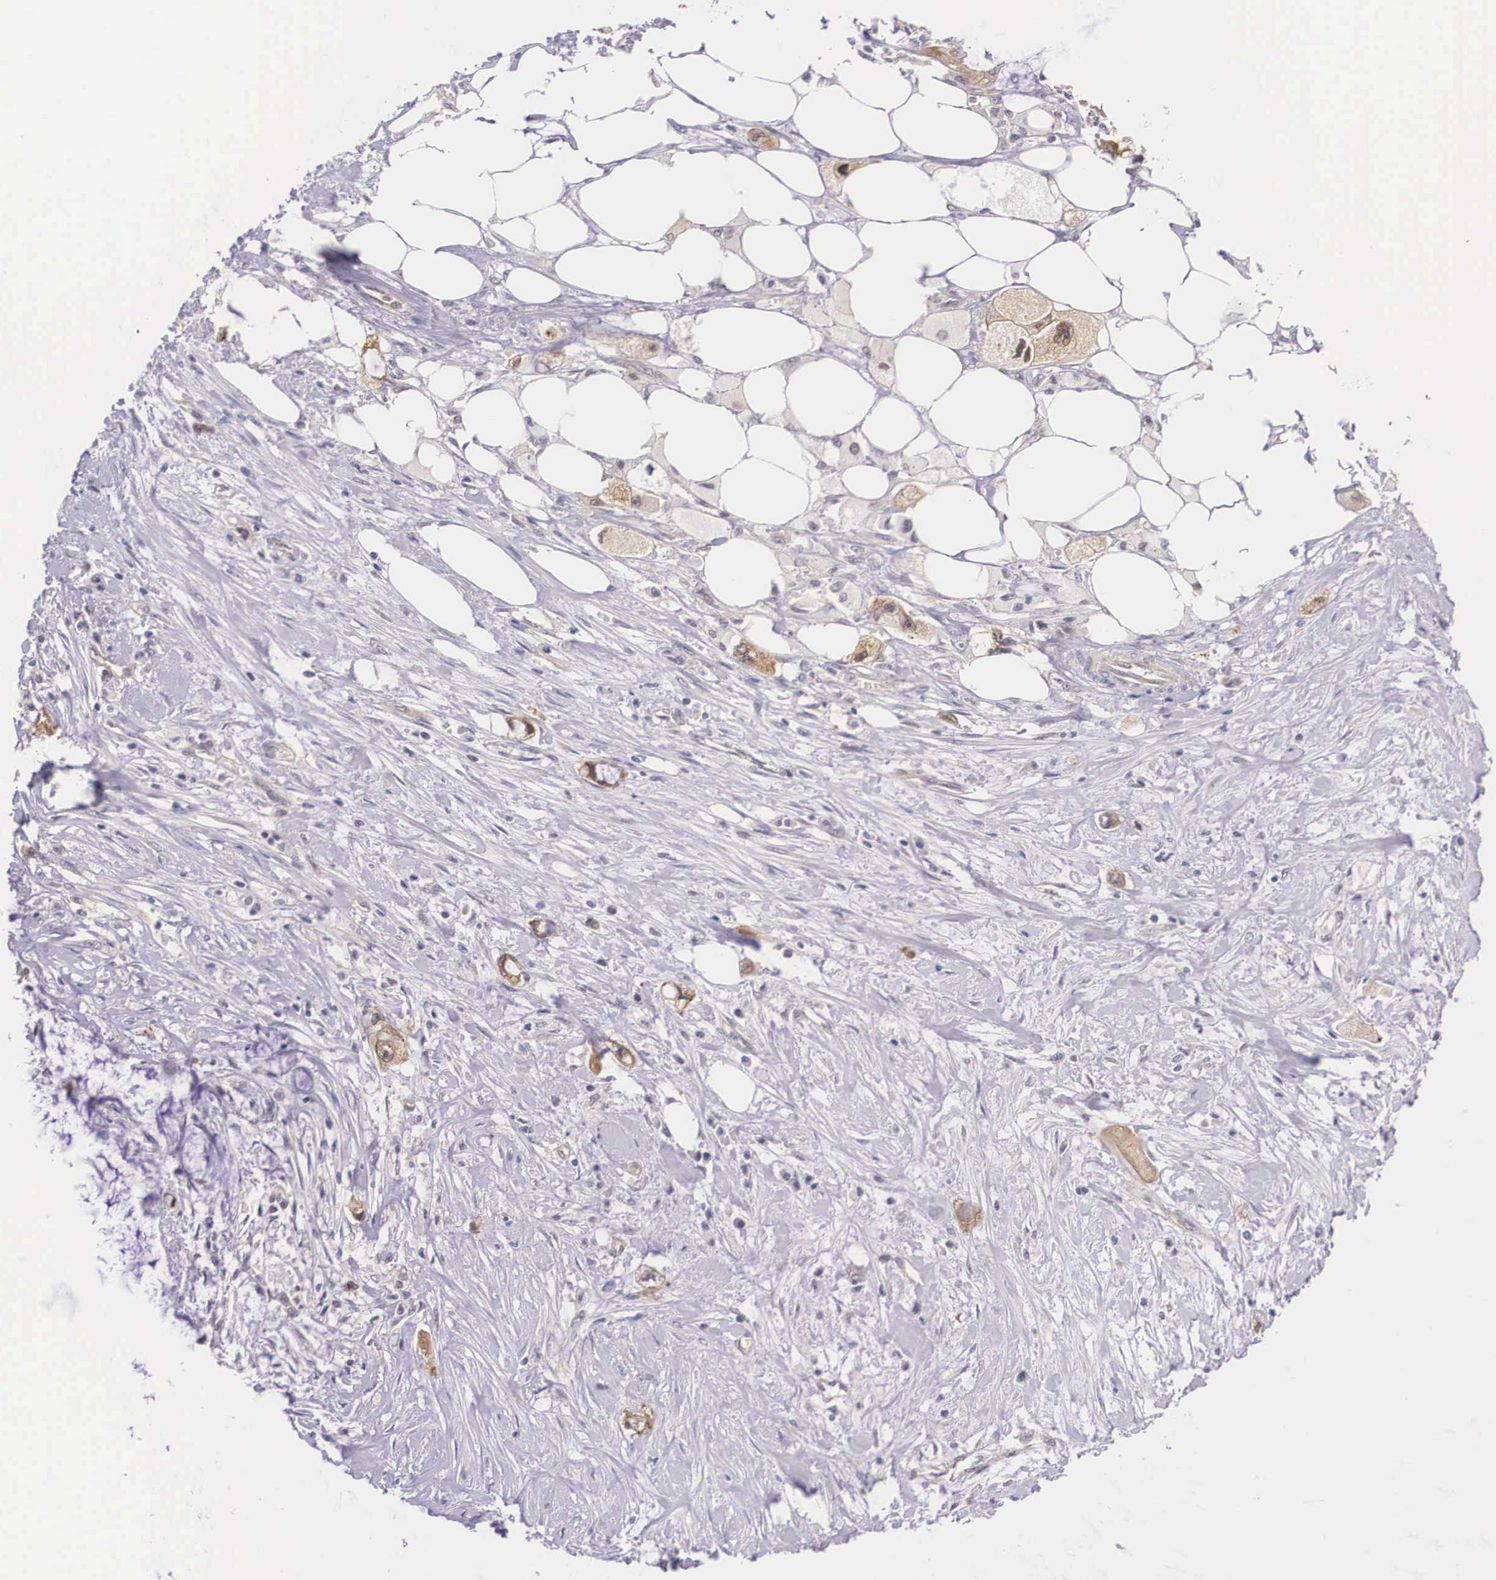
{"staining": {"intensity": "weak", "quantity": "25%-75%", "location": "cytoplasmic/membranous"}, "tissue": "pancreatic cancer", "cell_type": "Tumor cells", "image_type": "cancer", "snomed": [{"axis": "morphology", "description": "Adenocarcinoma, NOS"}, {"axis": "topography", "description": "Pancreas"}, {"axis": "topography", "description": "Stomach, upper"}], "caption": "The immunohistochemical stain highlights weak cytoplasmic/membranous expression in tumor cells of adenocarcinoma (pancreatic) tissue.", "gene": "IGBP1", "patient": {"sex": "male", "age": 77}}